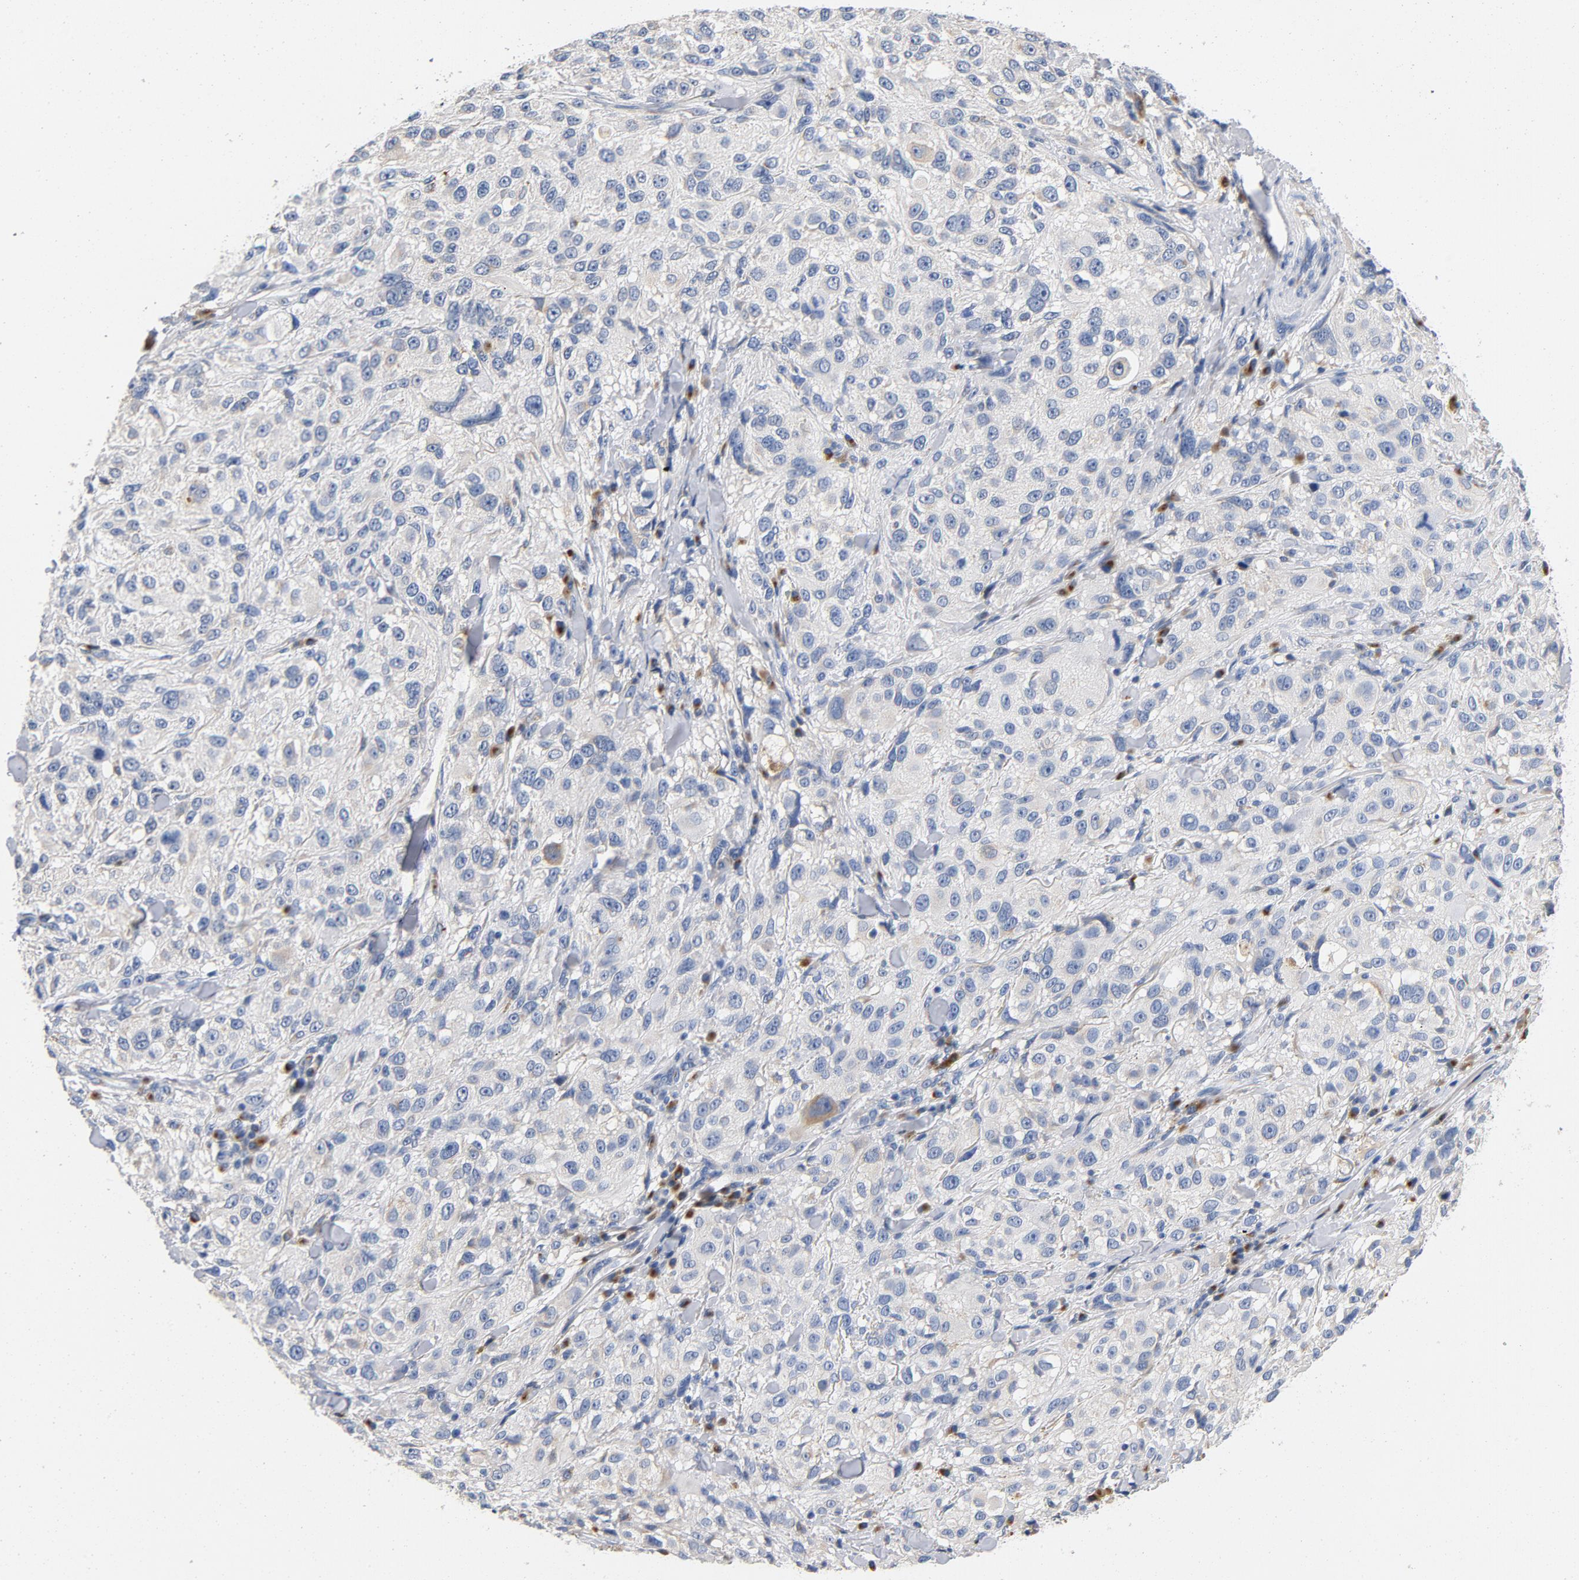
{"staining": {"intensity": "negative", "quantity": "none", "location": "none"}, "tissue": "melanoma", "cell_type": "Tumor cells", "image_type": "cancer", "snomed": [{"axis": "morphology", "description": "Necrosis, NOS"}, {"axis": "morphology", "description": "Malignant melanoma, NOS"}, {"axis": "topography", "description": "Skin"}], "caption": "Tumor cells are negative for brown protein staining in malignant melanoma.", "gene": "LMAN2", "patient": {"sex": "female", "age": 87}}